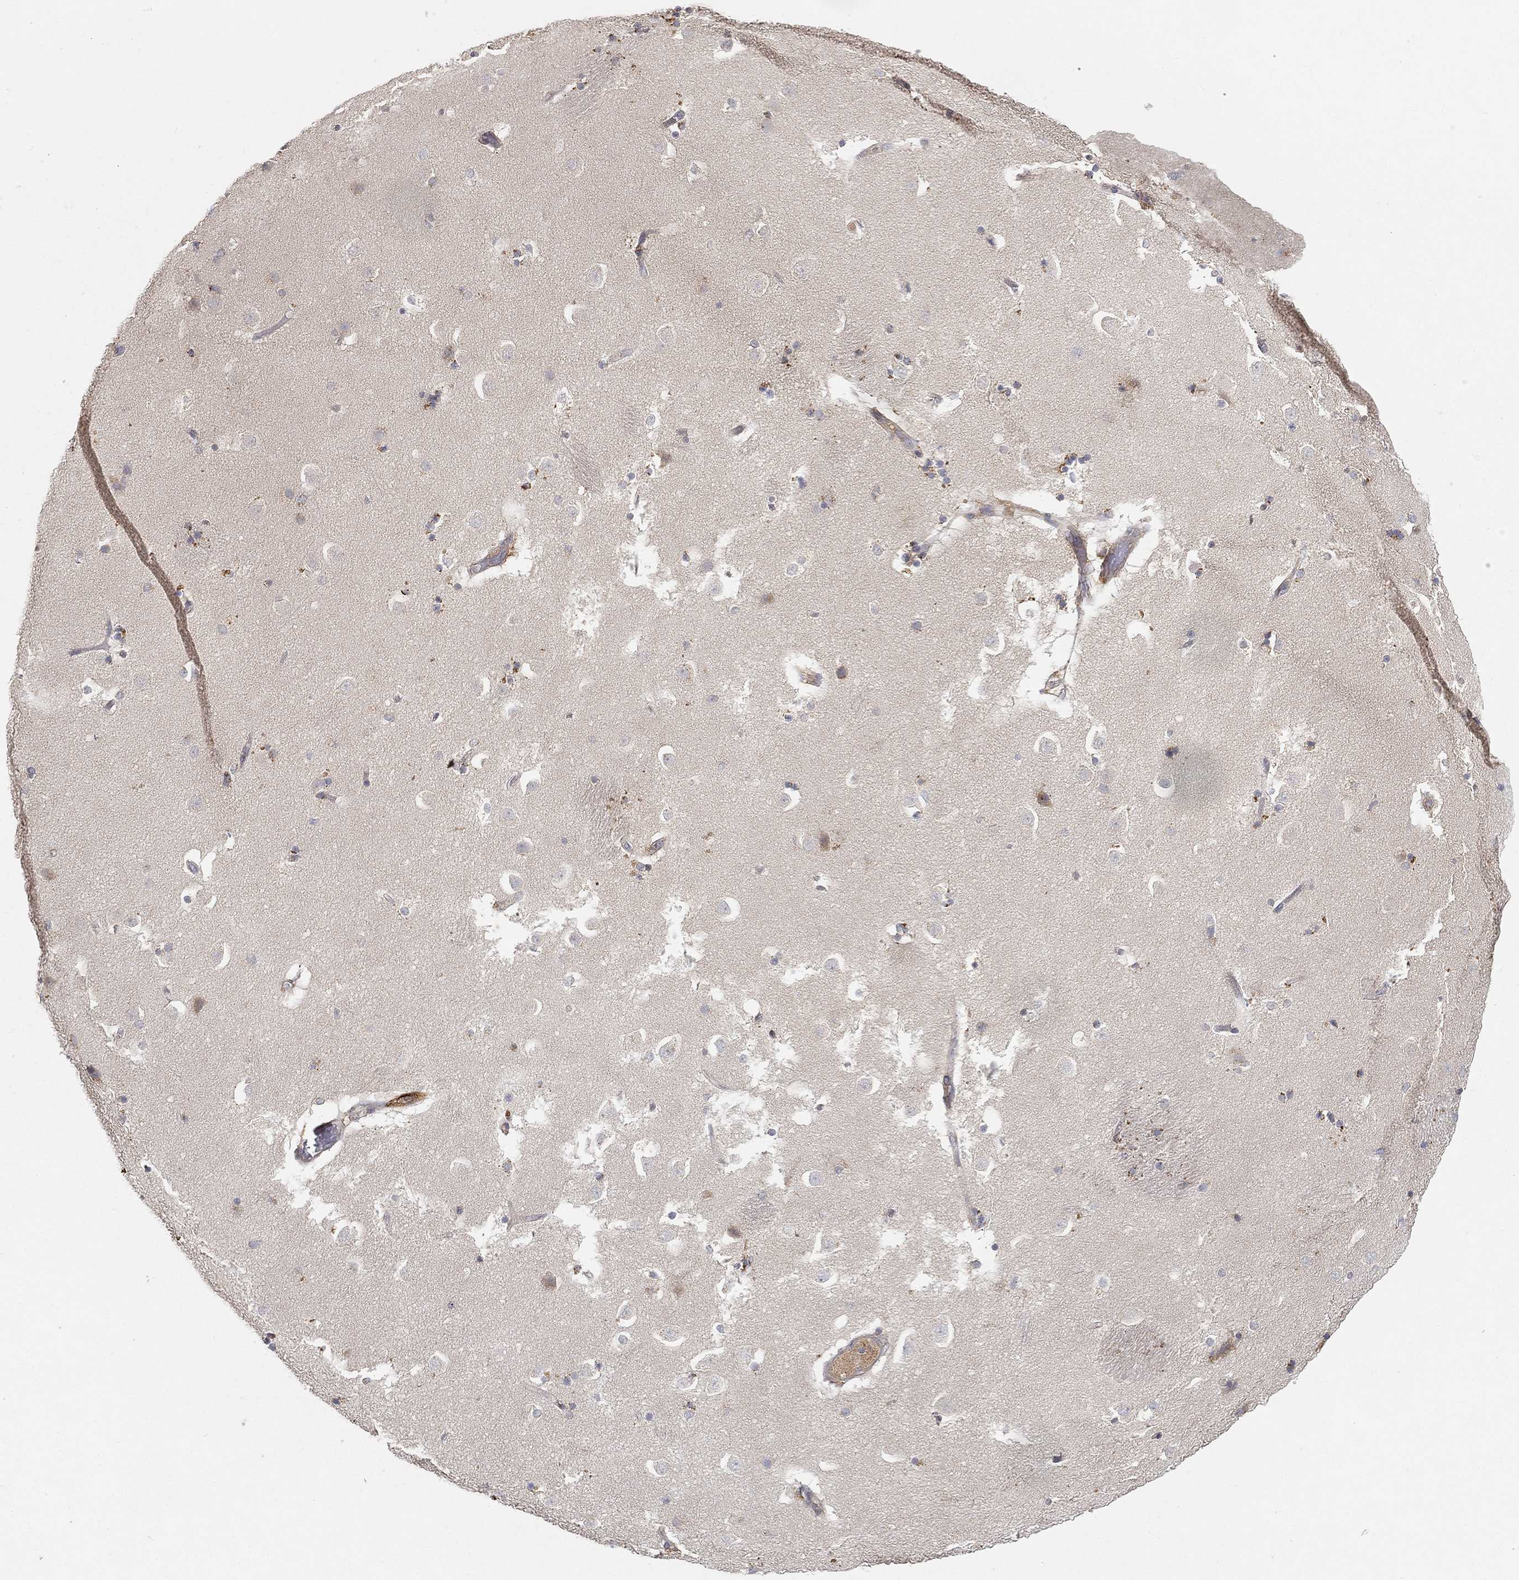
{"staining": {"intensity": "negative", "quantity": "none", "location": "none"}, "tissue": "caudate", "cell_type": "Glial cells", "image_type": "normal", "snomed": [{"axis": "morphology", "description": "Normal tissue, NOS"}, {"axis": "topography", "description": "Lateral ventricle wall"}], "caption": "Immunohistochemistry histopathology image of normal human caudate stained for a protein (brown), which reveals no expression in glial cells. The staining was performed using DAB (3,3'-diaminobenzidine) to visualize the protein expression in brown, while the nuclei were stained in blue with hematoxylin (Magnification: 20x).", "gene": "CTSL", "patient": {"sex": "male", "age": 51}}